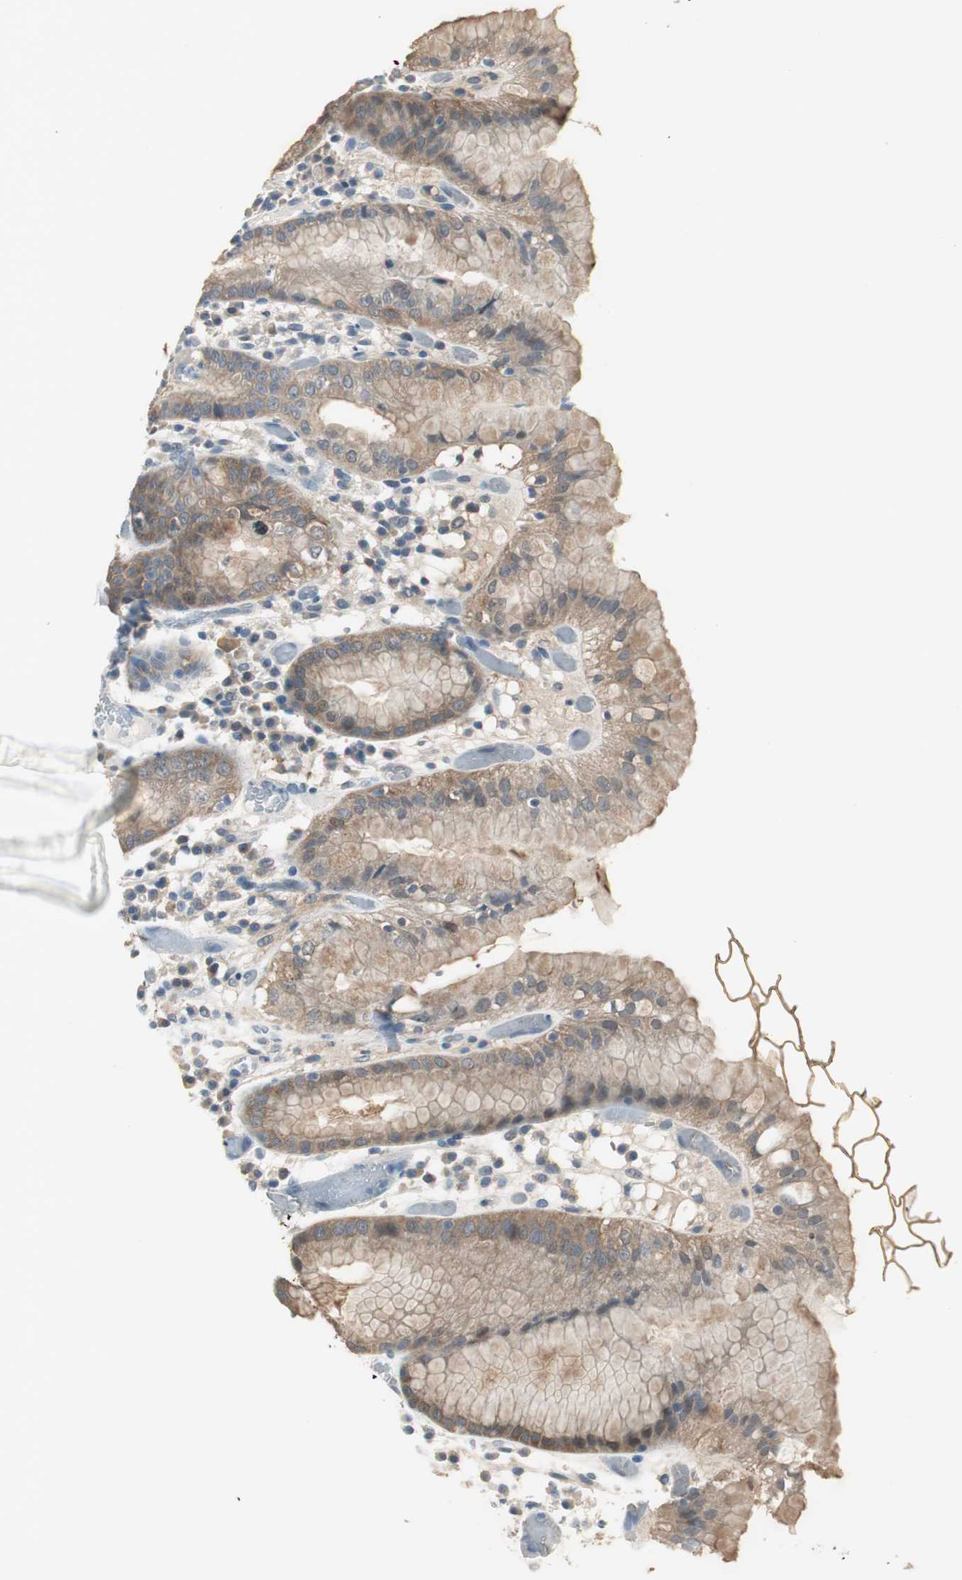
{"staining": {"intensity": "strong", "quantity": ">75%", "location": "cytoplasmic/membranous"}, "tissue": "stomach", "cell_type": "Glandular cells", "image_type": "normal", "snomed": [{"axis": "morphology", "description": "Normal tissue, NOS"}, {"axis": "topography", "description": "Stomach"}, {"axis": "topography", "description": "Stomach, lower"}], "caption": "Brown immunohistochemical staining in unremarkable stomach exhibits strong cytoplasmic/membranous staining in approximately >75% of glandular cells.", "gene": "MSTO1", "patient": {"sex": "female", "age": 75}}